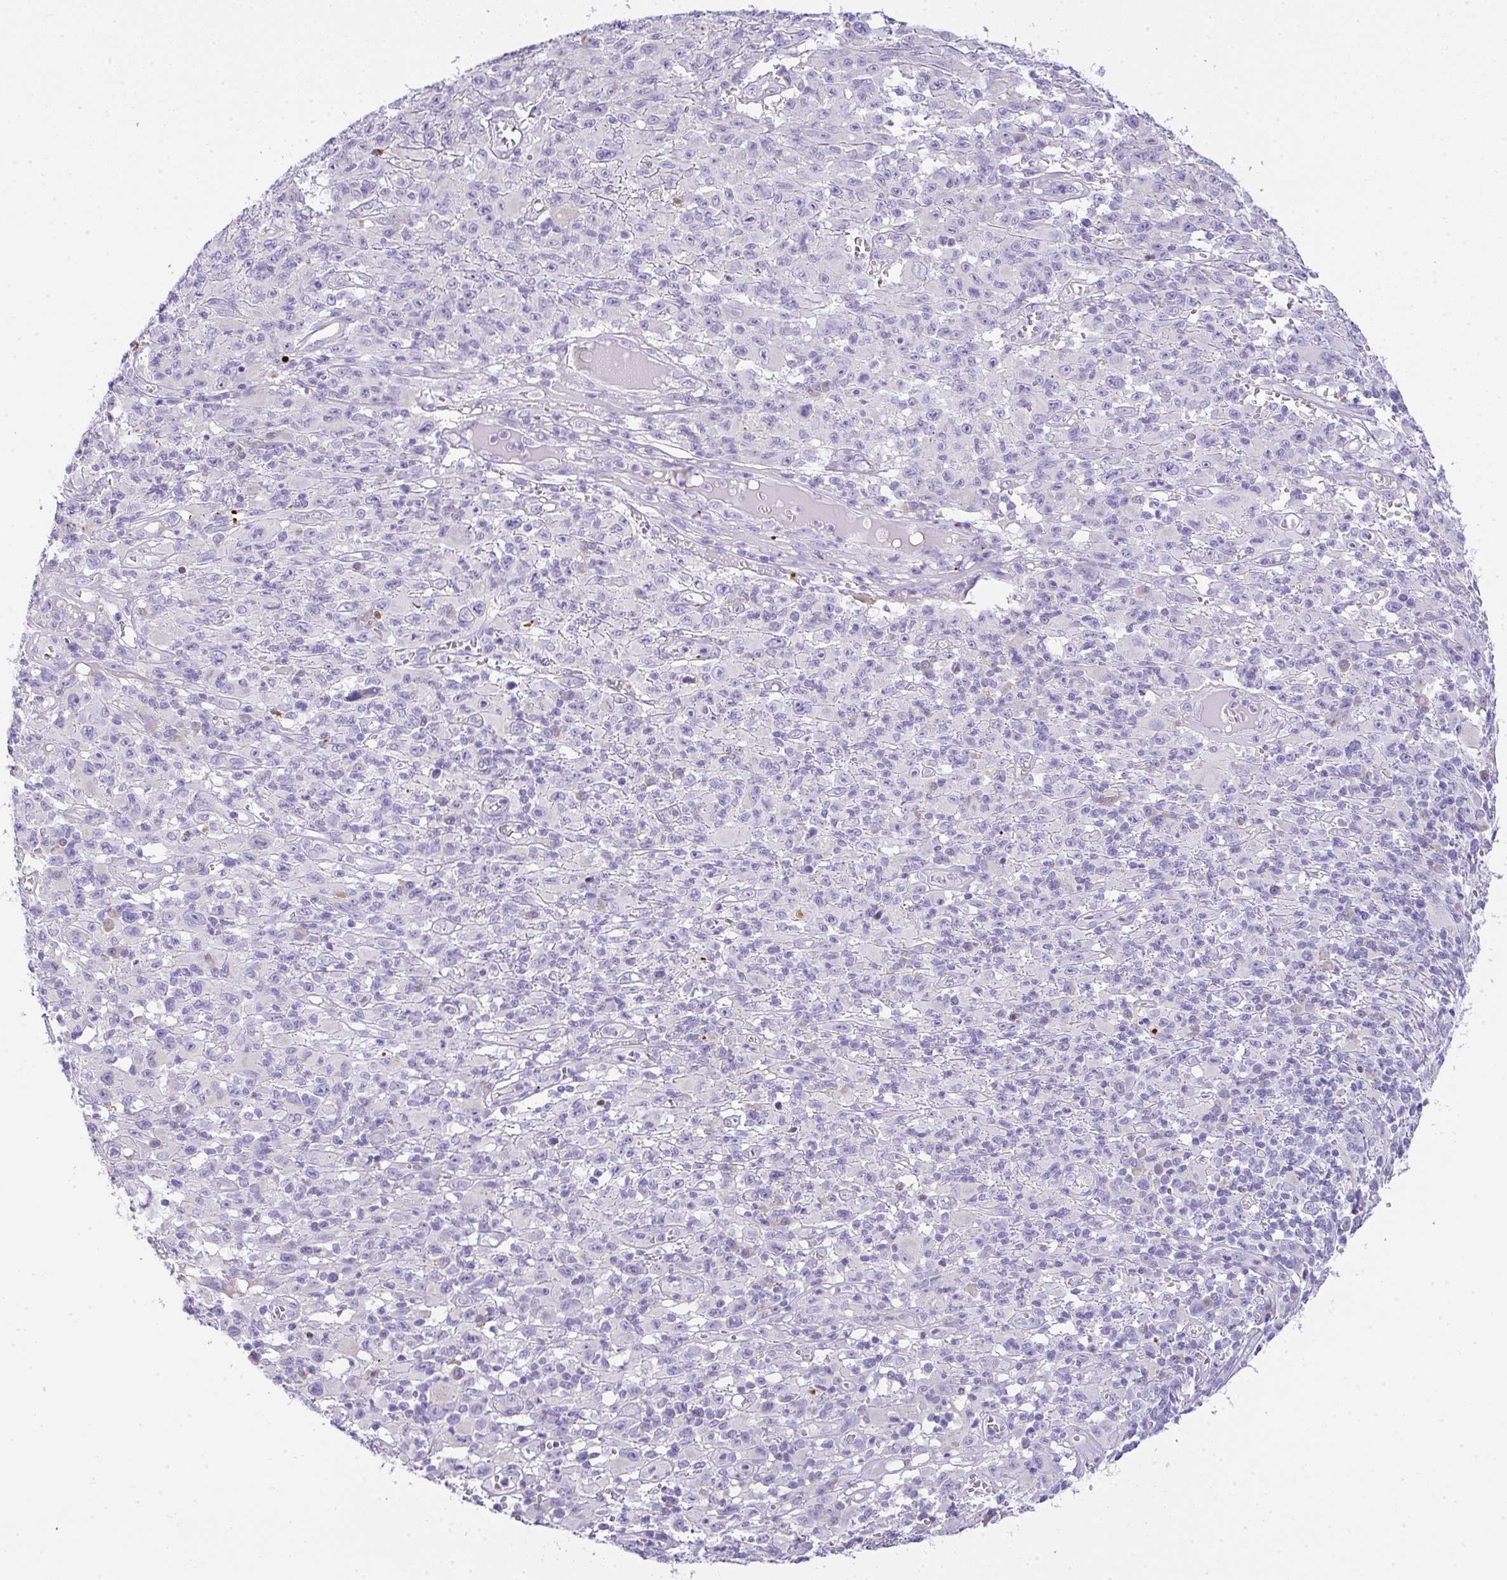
{"staining": {"intensity": "negative", "quantity": "none", "location": "none"}, "tissue": "melanoma", "cell_type": "Tumor cells", "image_type": "cancer", "snomed": [{"axis": "morphology", "description": "Malignant melanoma, NOS"}, {"axis": "topography", "description": "Skin"}], "caption": "This image is of malignant melanoma stained with IHC to label a protein in brown with the nuclei are counter-stained blue. There is no positivity in tumor cells.", "gene": "COX7B", "patient": {"sex": "male", "age": 46}}